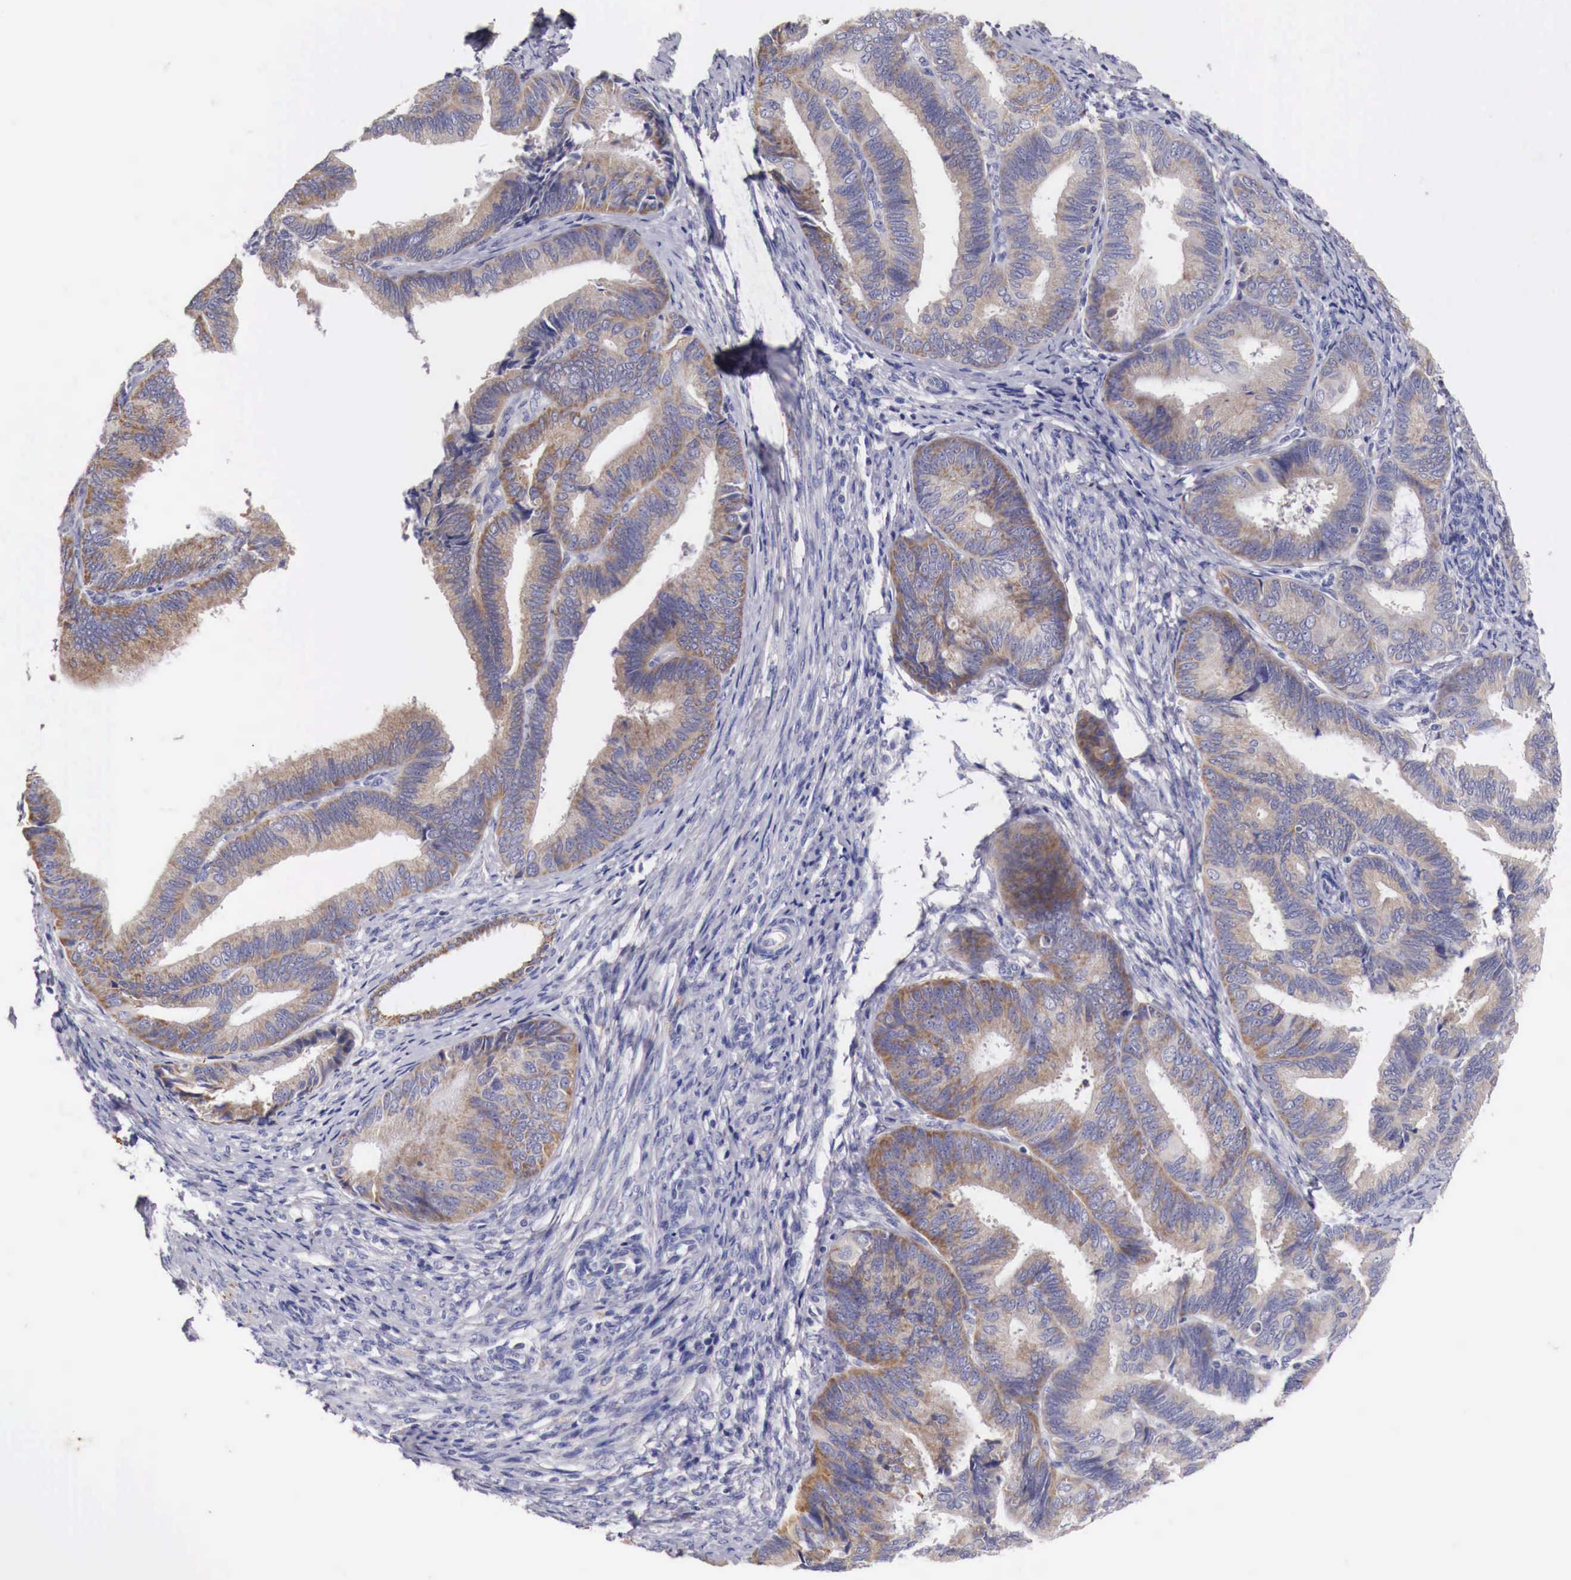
{"staining": {"intensity": "weak", "quantity": ">75%", "location": "cytoplasmic/membranous"}, "tissue": "endometrial cancer", "cell_type": "Tumor cells", "image_type": "cancer", "snomed": [{"axis": "morphology", "description": "Adenocarcinoma, NOS"}, {"axis": "topography", "description": "Endometrium"}], "caption": "High-power microscopy captured an immunohistochemistry (IHC) photomicrograph of endometrial adenocarcinoma, revealing weak cytoplasmic/membranous positivity in approximately >75% of tumor cells.", "gene": "NREP", "patient": {"sex": "female", "age": 63}}